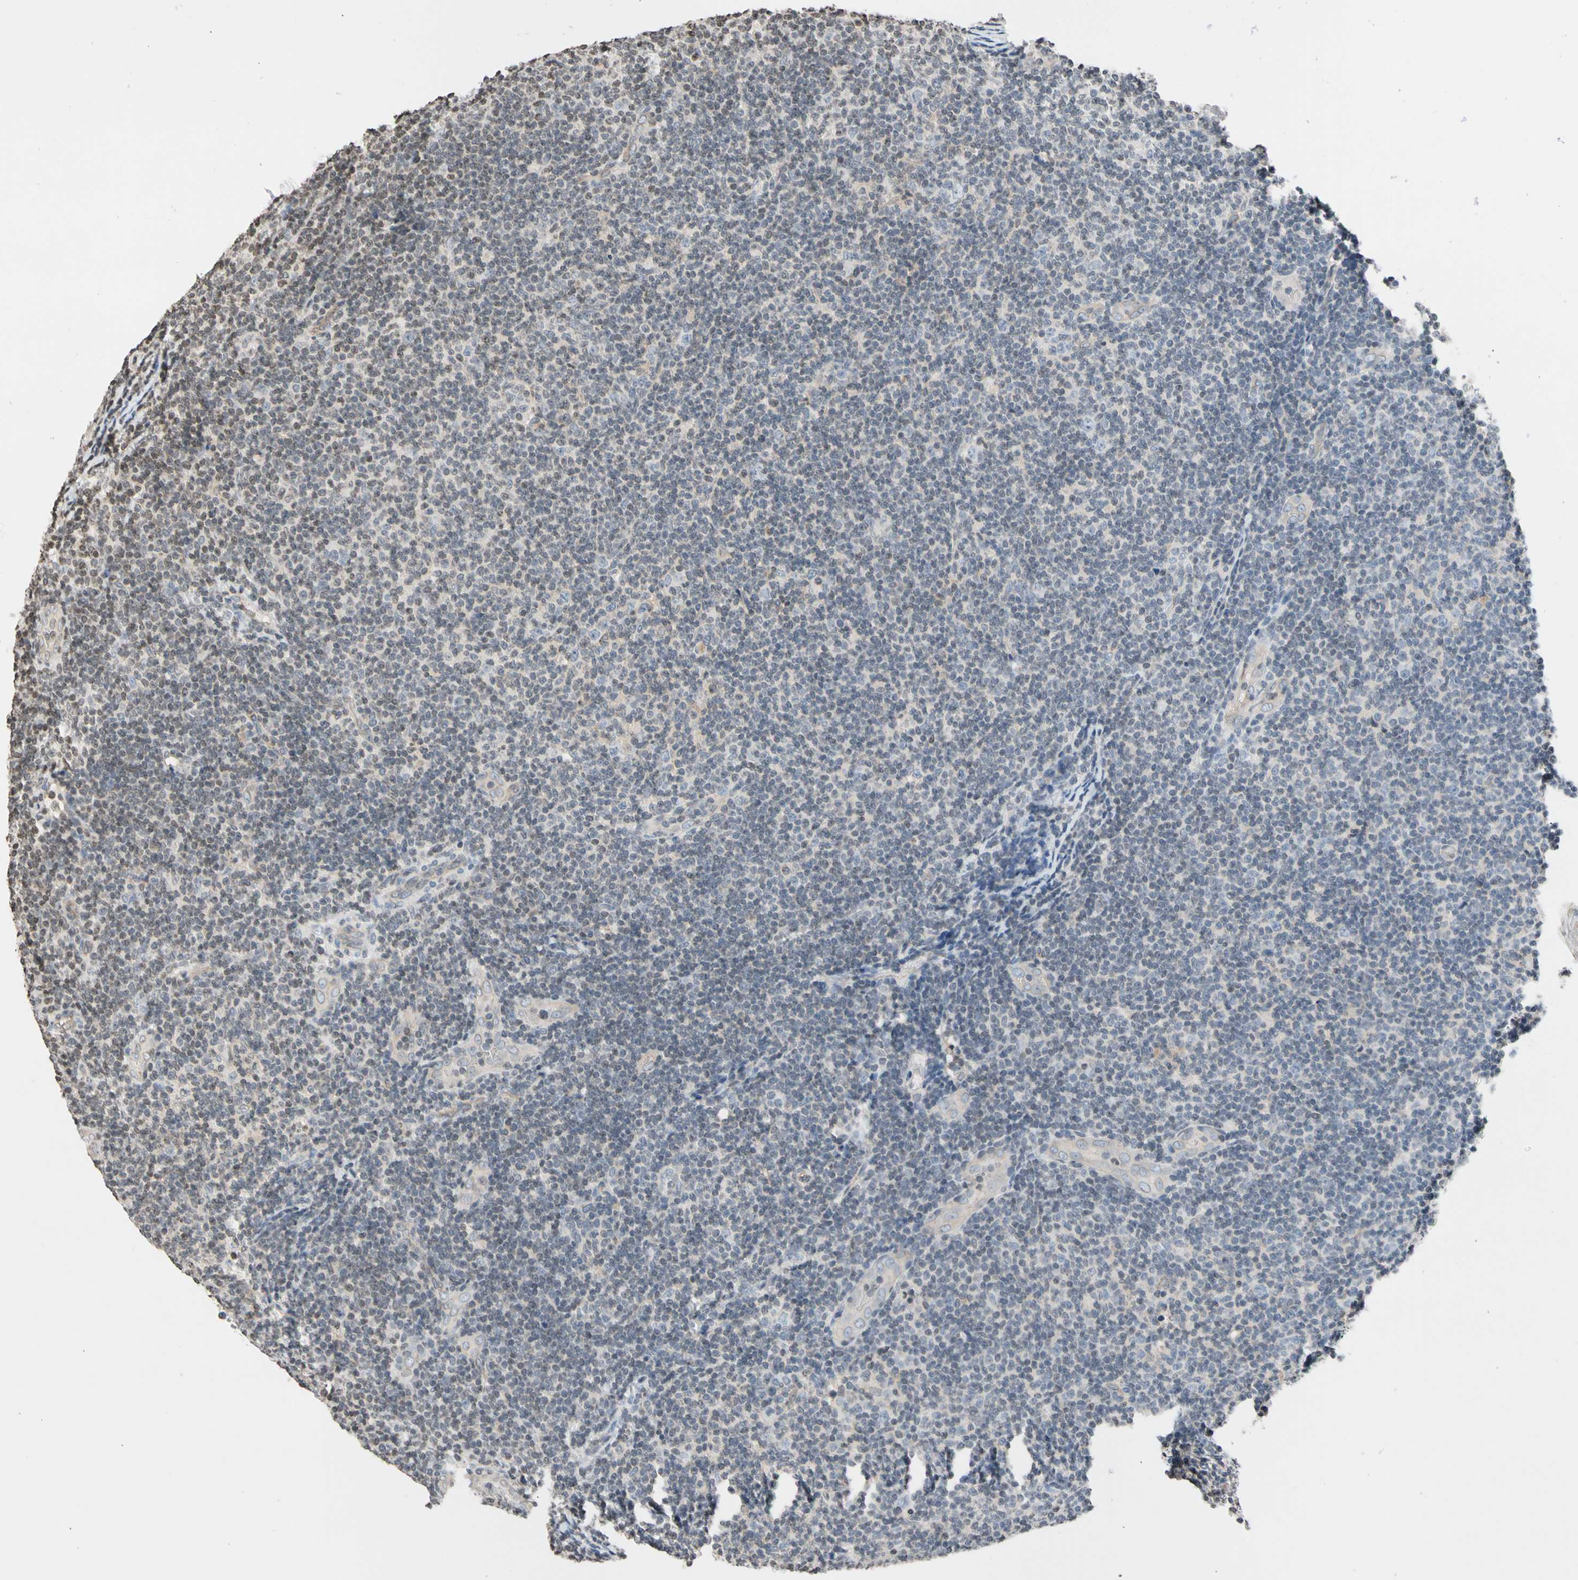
{"staining": {"intensity": "negative", "quantity": "none", "location": "none"}, "tissue": "lymphoma", "cell_type": "Tumor cells", "image_type": "cancer", "snomed": [{"axis": "morphology", "description": "Malignant lymphoma, non-Hodgkin's type, Low grade"}, {"axis": "topography", "description": "Lymph node"}], "caption": "Immunohistochemistry of human malignant lymphoma, non-Hodgkin's type (low-grade) shows no staining in tumor cells. The staining was performed using DAB to visualize the protein expression in brown, while the nuclei were stained in blue with hematoxylin (Magnification: 20x).", "gene": "GPX4", "patient": {"sex": "male", "age": 83}}